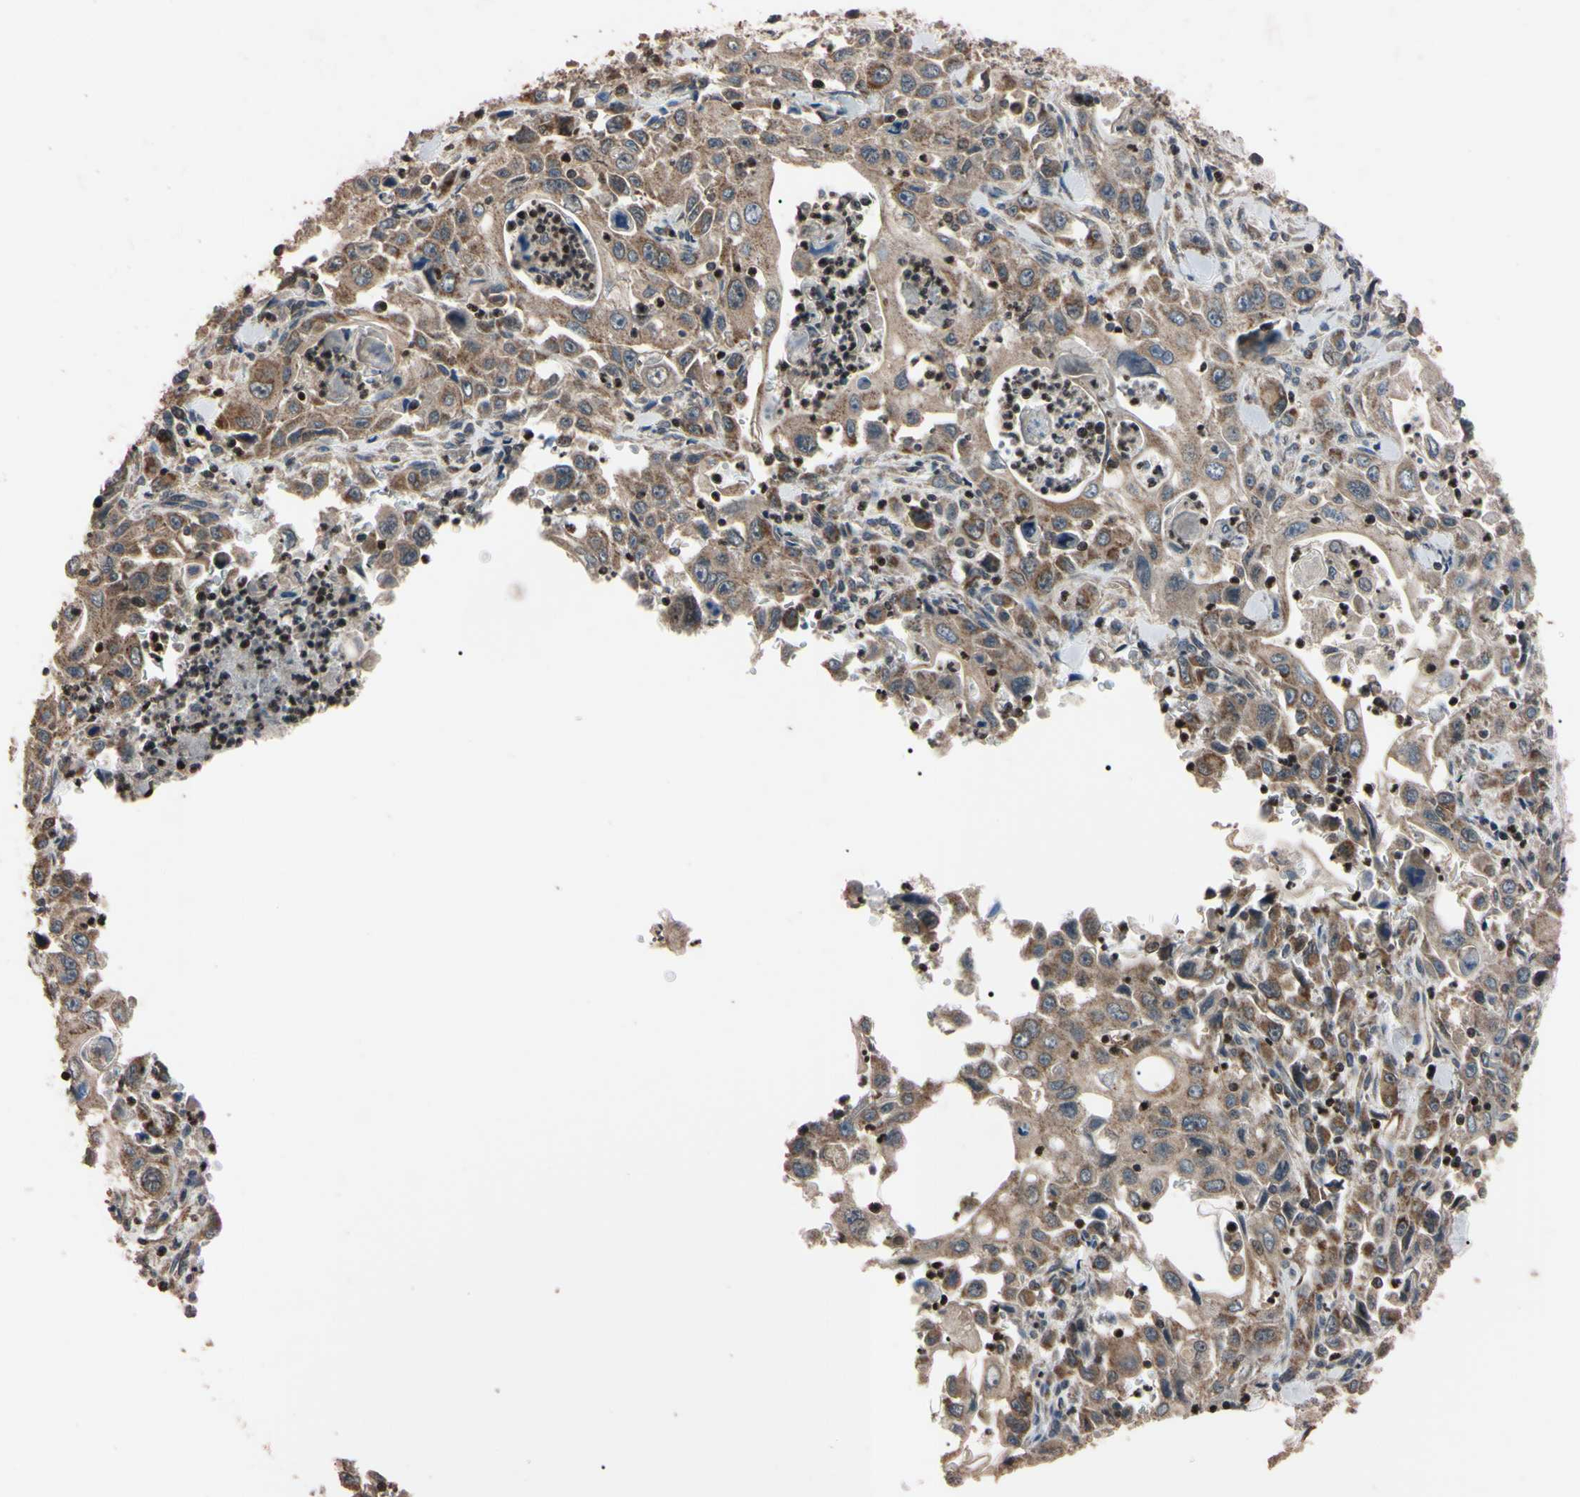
{"staining": {"intensity": "moderate", "quantity": "25%-75%", "location": "cytoplasmic/membranous"}, "tissue": "pancreatic cancer", "cell_type": "Tumor cells", "image_type": "cancer", "snomed": [{"axis": "morphology", "description": "Adenocarcinoma, NOS"}, {"axis": "topography", "description": "Pancreas"}], "caption": "This histopathology image displays immunohistochemistry (IHC) staining of human adenocarcinoma (pancreatic), with medium moderate cytoplasmic/membranous staining in approximately 25%-75% of tumor cells.", "gene": "TNFRSF1A", "patient": {"sex": "male", "age": 70}}